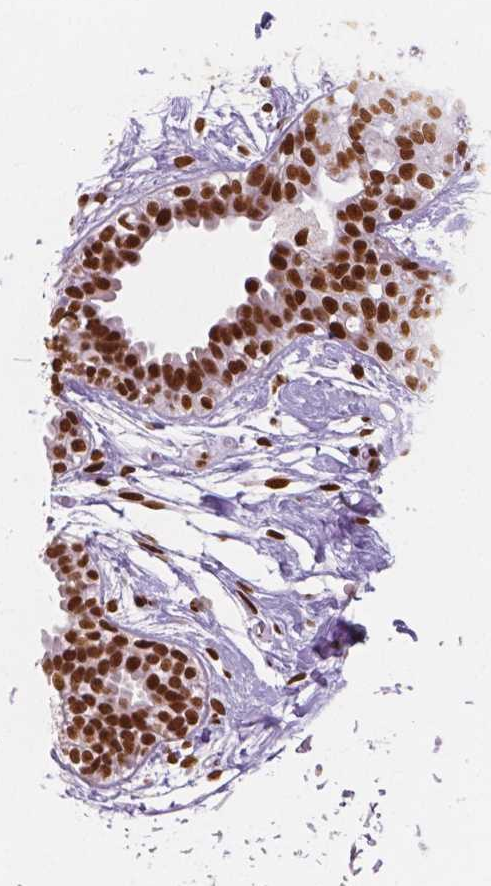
{"staining": {"intensity": "negative", "quantity": "none", "location": "none"}, "tissue": "breast", "cell_type": "Adipocytes", "image_type": "normal", "snomed": [{"axis": "morphology", "description": "Normal tissue, NOS"}, {"axis": "topography", "description": "Breast"}], "caption": "IHC histopathology image of unremarkable human breast stained for a protein (brown), which displays no staining in adipocytes. (DAB immunohistochemistry with hematoxylin counter stain).", "gene": "BRD4", "patient": {"sex": "female", "age": 49}}